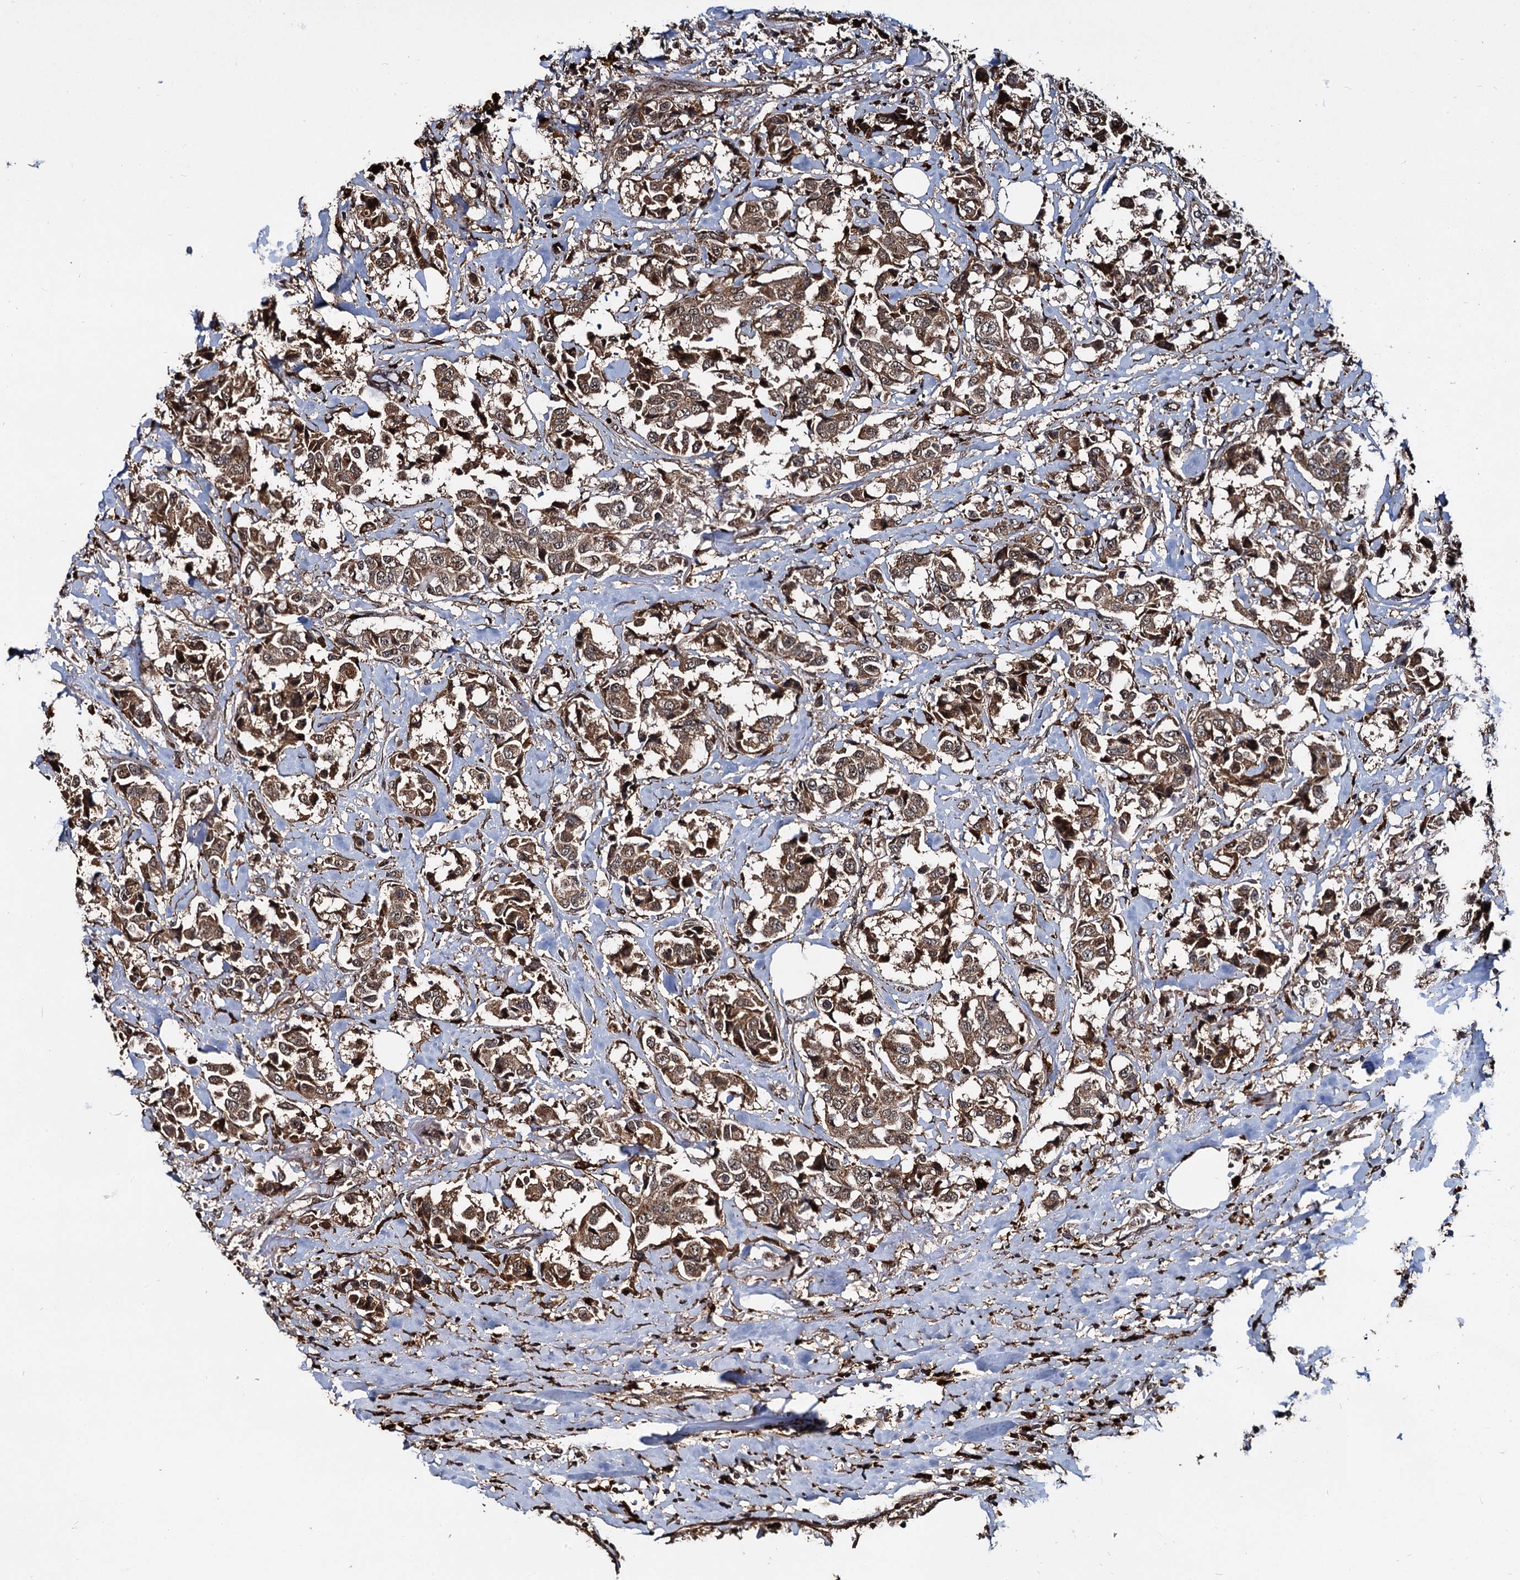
{"staining": {"intensity": "moderate", "quantity": ">75%", "location": "cytoplasmic/membranous"}, "tissue": "breast cancer", "cell_type": "Tumor cells", "image_type": "cancer", "snomed": [{"axis": "morphology", "description": "Duct carcinoma"}, {"axis": "topography", "description": "Breast"}], "caption": "Breast cancer (infiltrating ductal carcinoma) tissue demonstrates moderate cytoplasmic/membranous staining in approximately >75% of tumor cells", "gene": "CEP192", "patient": {"sex": "female", "age": 80}}